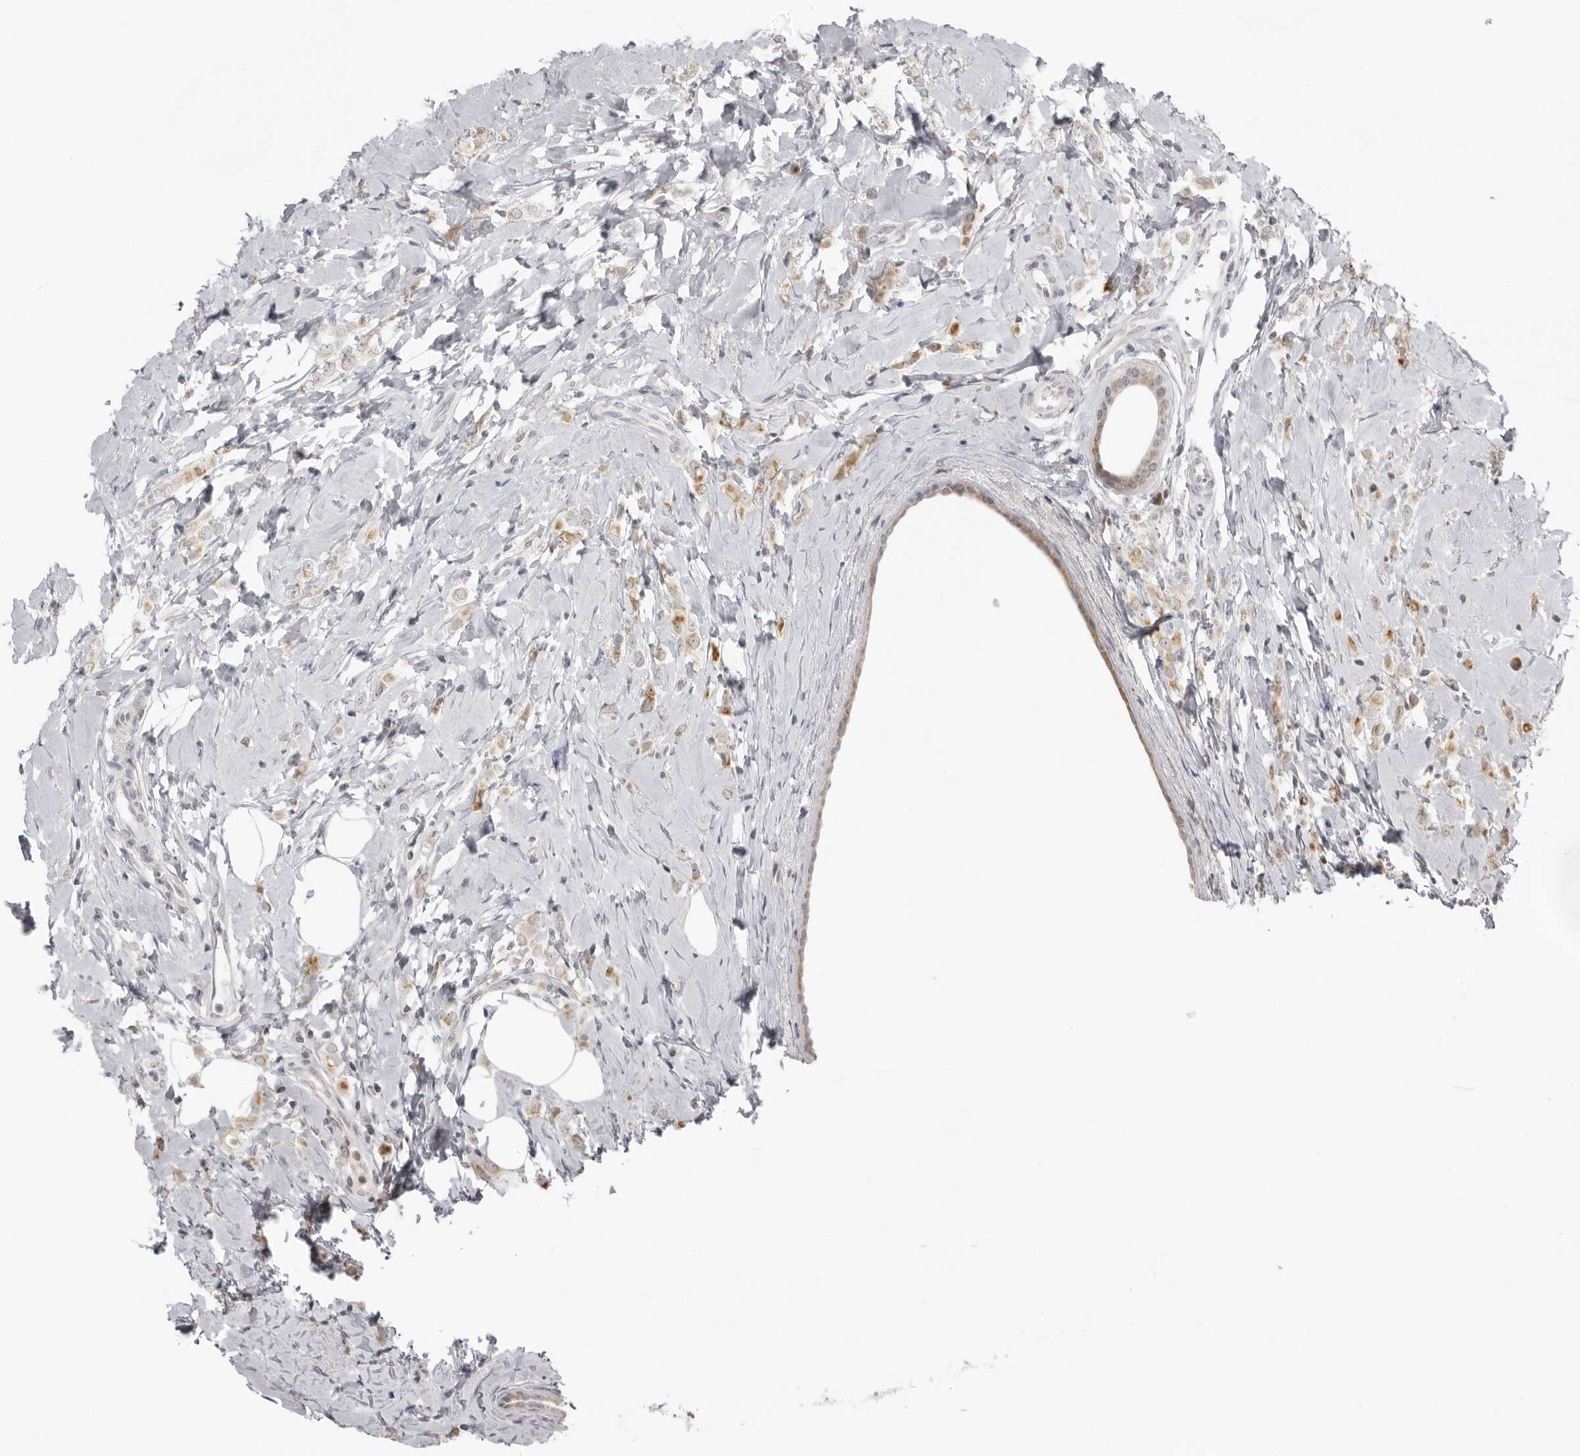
{"staining": {"intensity": "weak", "quantity": "25%-75%", "location": "cytoplasmic/membranous"}, "tissue": "breast cancer", "cell_type": "Tumor cells", "image_type": "cancer", "snomed": [{"axis": "morphology", "description": "Lobular carcinoma"}, {"axis": "topography", "description": "Breast"}], "caption": "An image of human breast cancer (lobular carcinoma) stained for a protein reveals weak cytoplasmic/membranous brown staining in tumor cells.", "gene": "ACP6", "patient": {"sex": "female", "age": 47}}